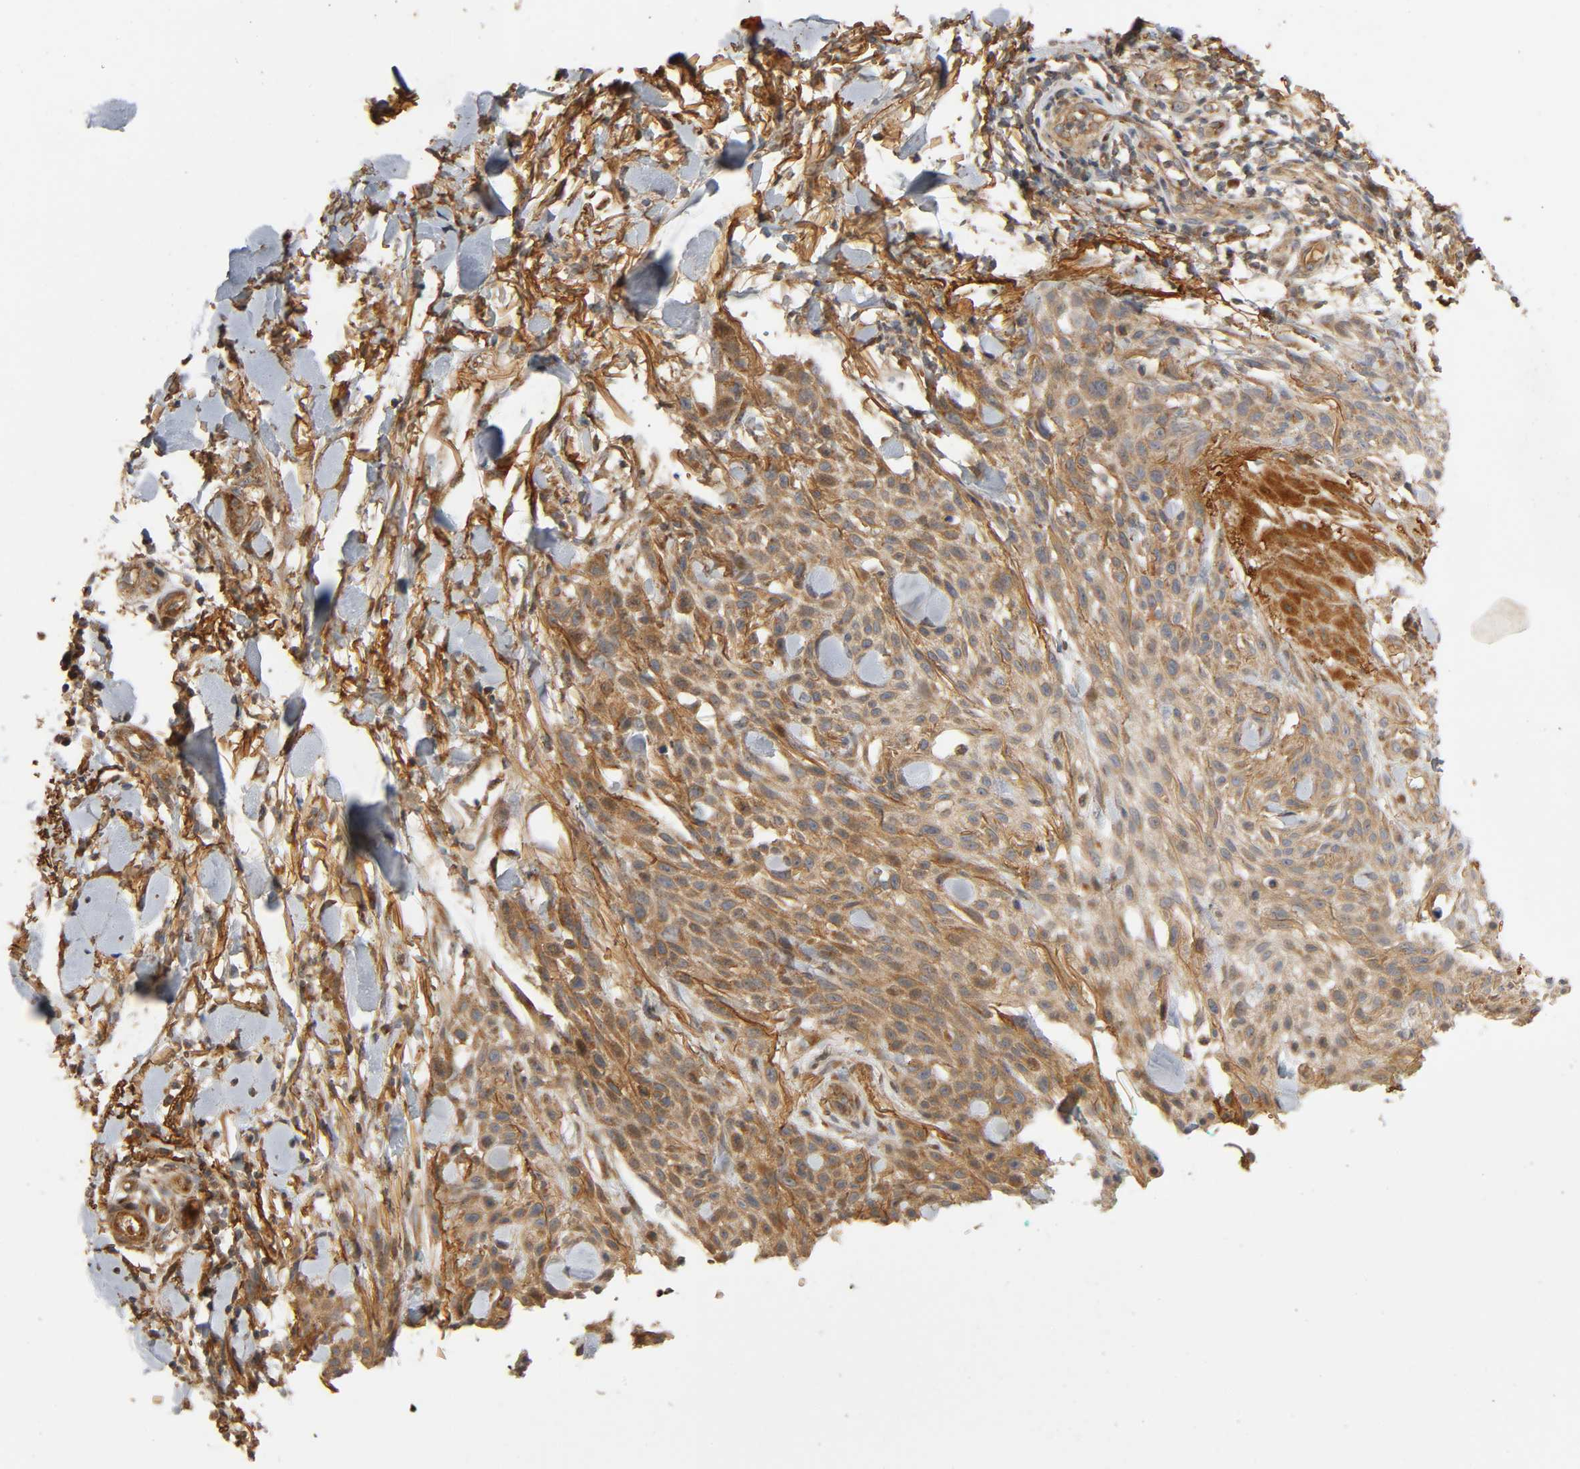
{"staining": {"intensity": "moderate", "quantity": ">75%", "location": "cytoplasmic/membranous"}, "tissue": "skin cancer", "cell_type": "Tumor cells", "image_type": "cancer", "snomed": [{"axis": "morphology", "description": "Squamous cell carcinoma, NOS"}, {"axis": "topography", "description": "Skin"}], "caption": "An image of human squamous cell carcinoma (skin) stained for a protein shows moderate cytoplasmic/membranous brown staining in tumor cells.", "gene": "SGSM1", "patient": {"sex": "female", "age": 42}}